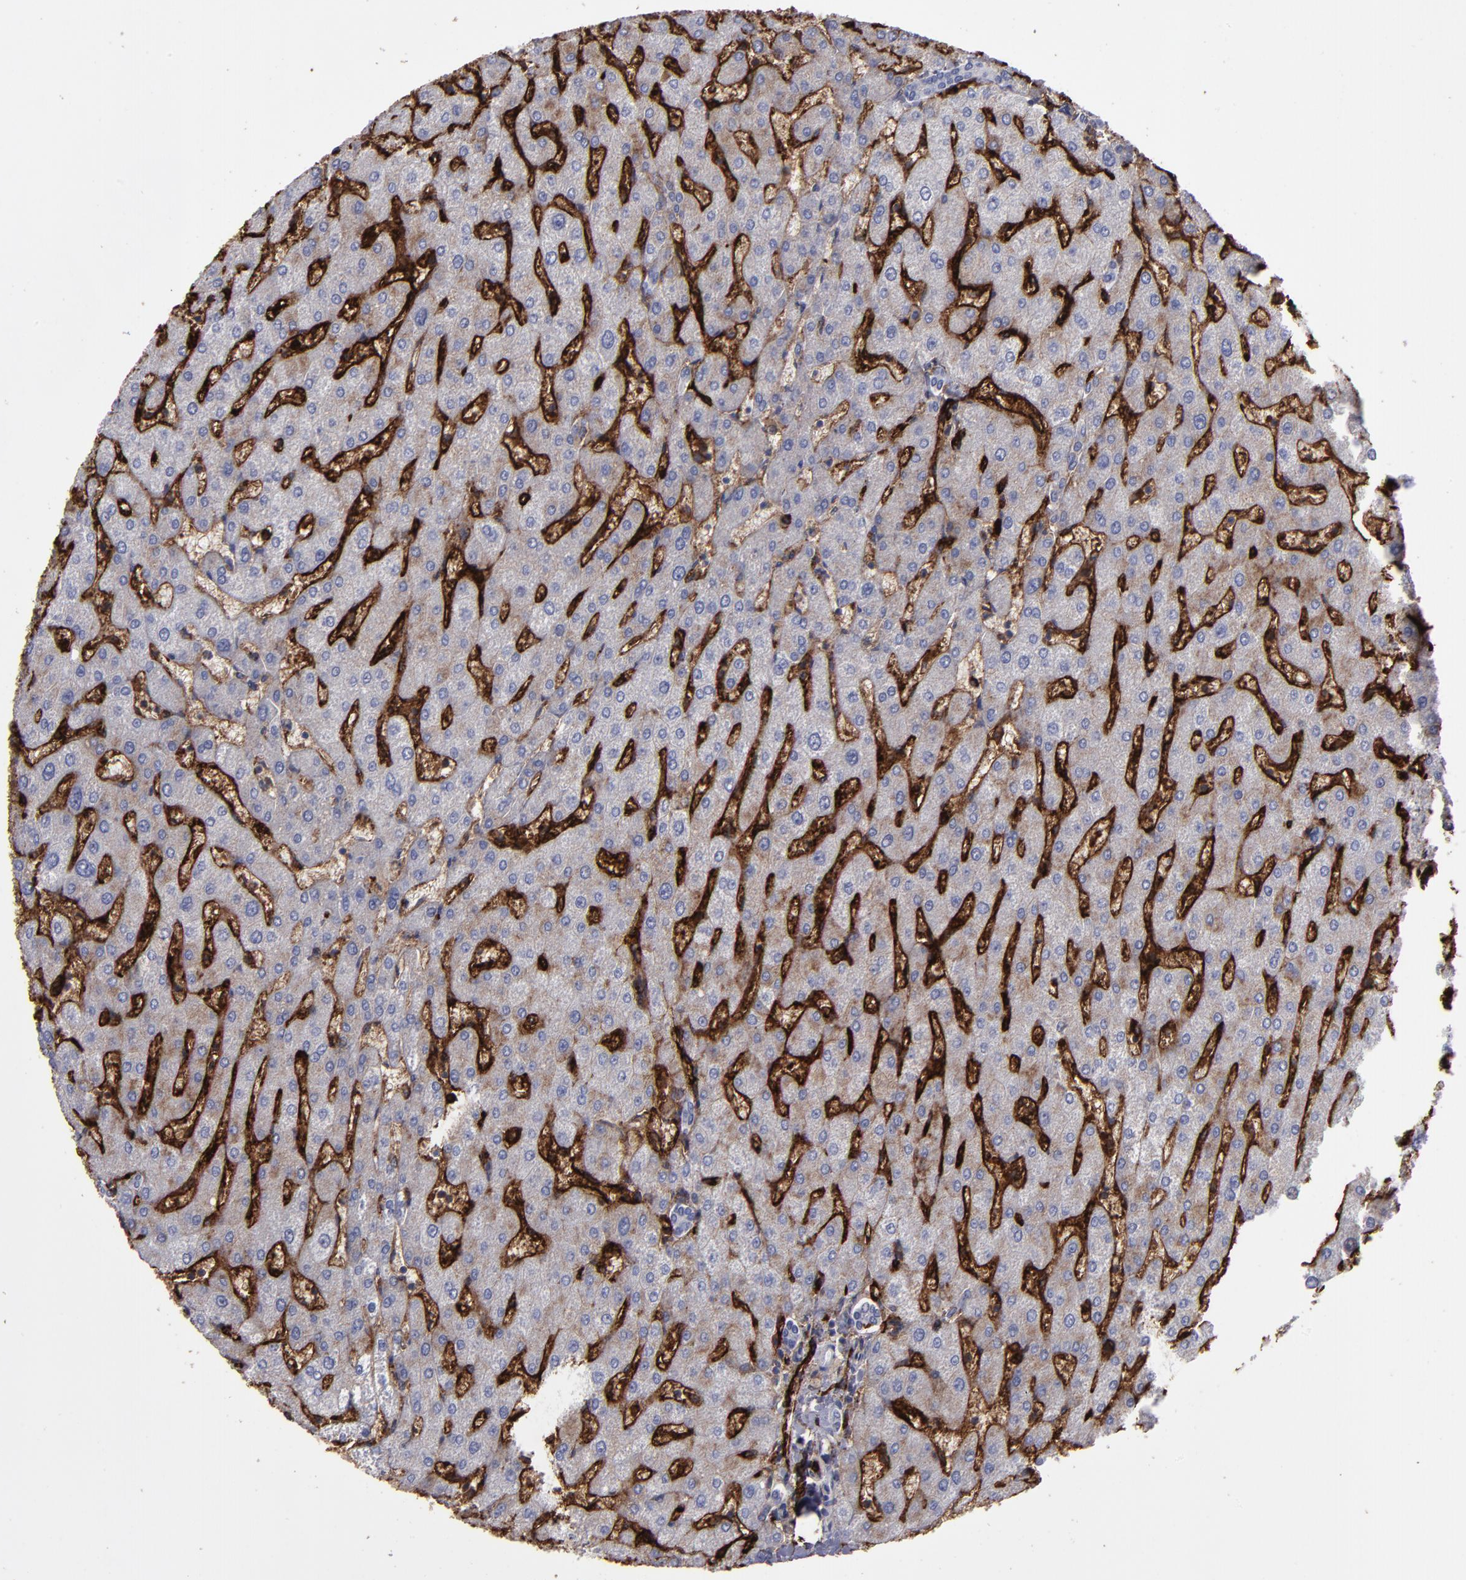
{"staining": {"intensity": "negative", "quantity": "none", "location": "none"}, "tissue": "liver", "cell_type": "Cholangiocytes", "image_type": "normal", "snomed": [{"axis": "morphology", "description": "Normal tissue, NOS"}, {"axis": "topography", "description": "Liver"}], "caption": "Protein analysis of normal liver reveals no significant positivity in cholangiocytes. The staining is performed using DAB (3,3'-diaminobenzidine) brown chromogen with nuclei counter-stained in using hematoxylin.", "gene": "CD36", "patient": {"sex": "male", "age": 67}}